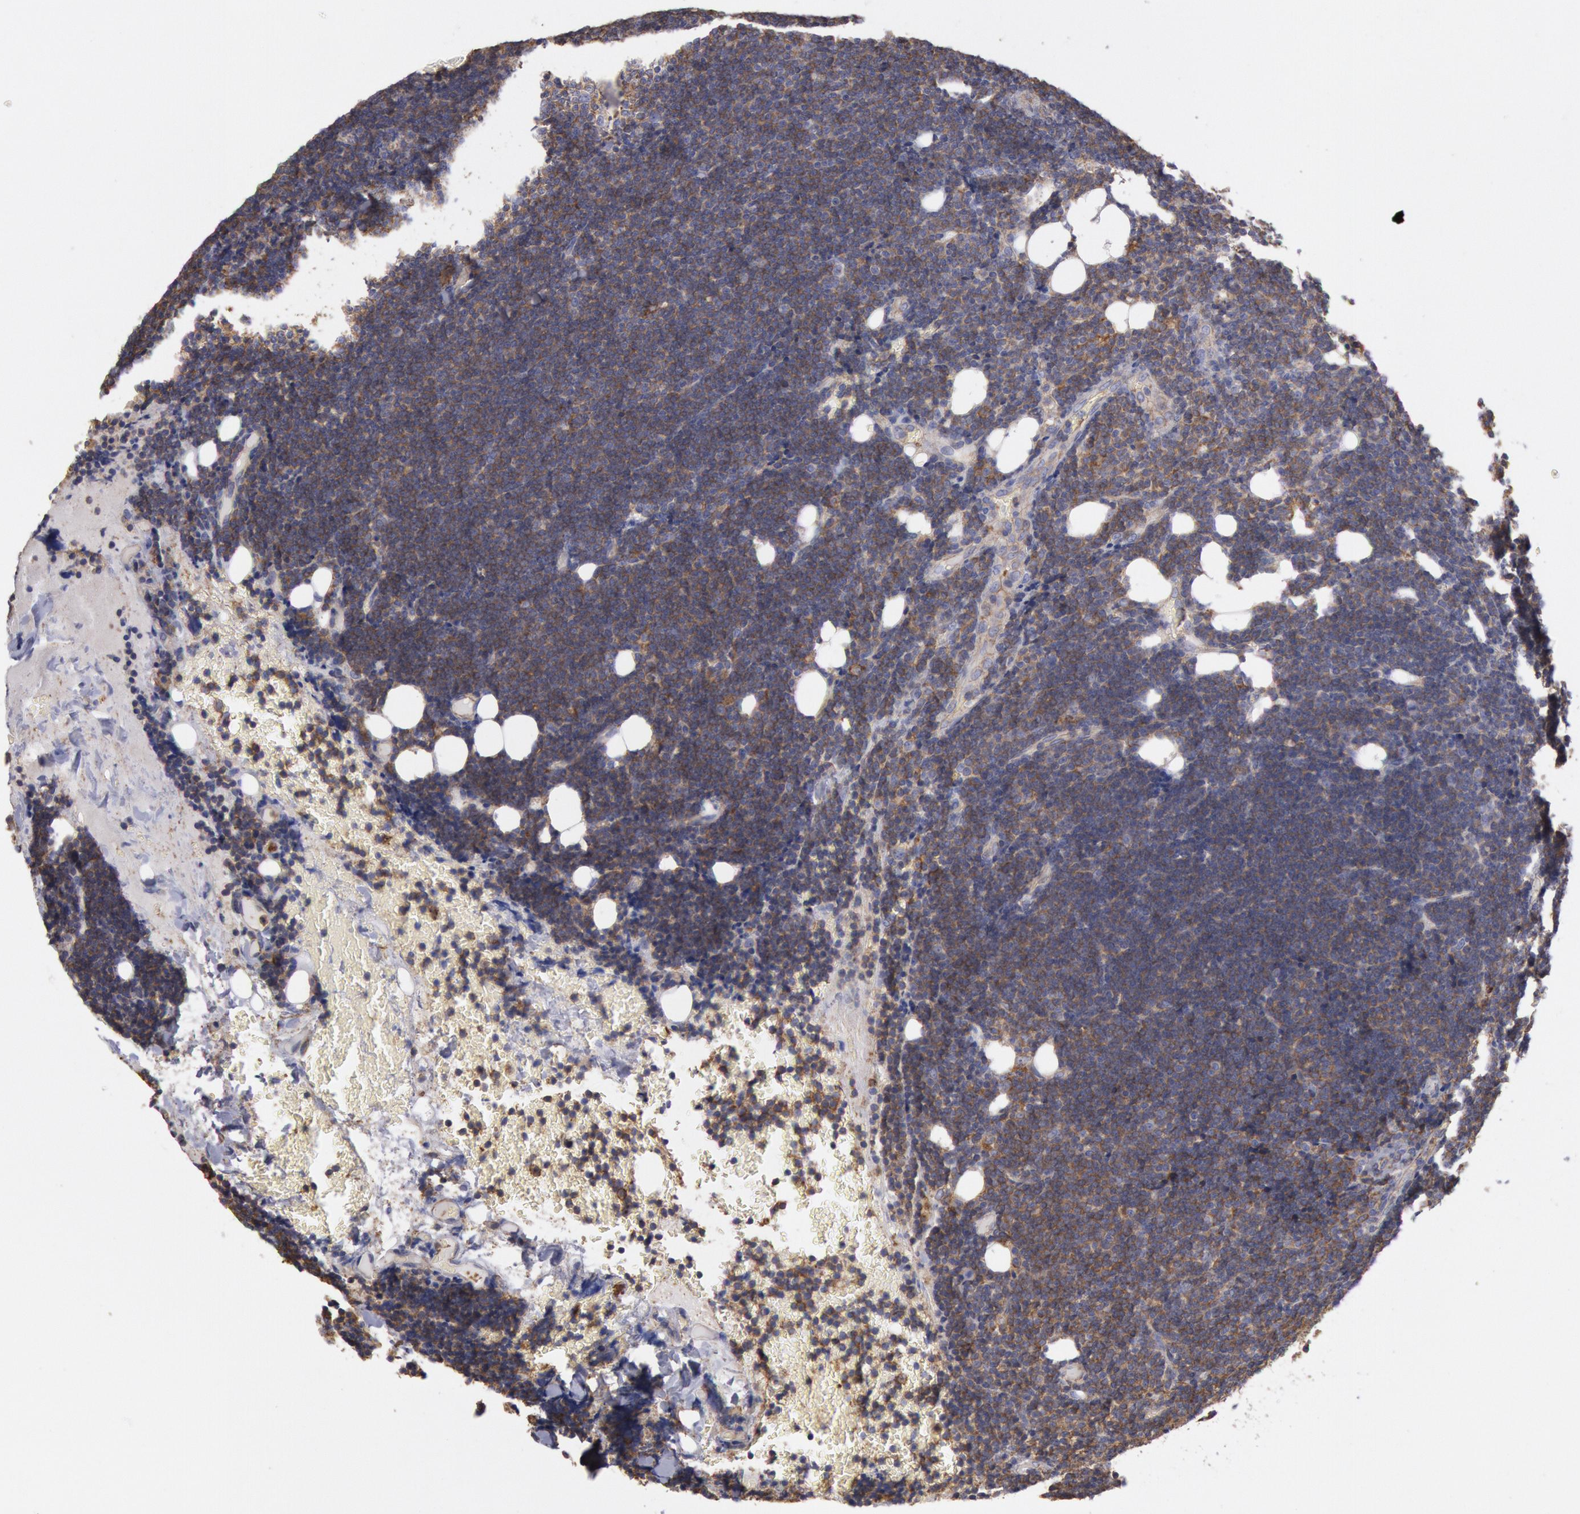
{"staining": {"intensity": "moderate", "quantity": ">75%", "location": "cytoplasmic/membranous"}, "tissue": "lymphoma", "cell_type": "Tumor cells", "image_type": "cancer", "snomed": [{"axis": "morphology", "description": "Malignant lymphoma, non-Hodgkin's type, Low grade"}, {"axis": "topography", "description": "Lymph node"}], "caption": "A photomicrograph showing moderate cytoplasmic/membranous expression in about >75% of tumor cells in malignant lymphoma, non-Hodgkin's type (low-grade), as visualized by brown immunohistochemical staining.", "gene": "SNAP23", "patient": {"sex": "female", "age": 51}}